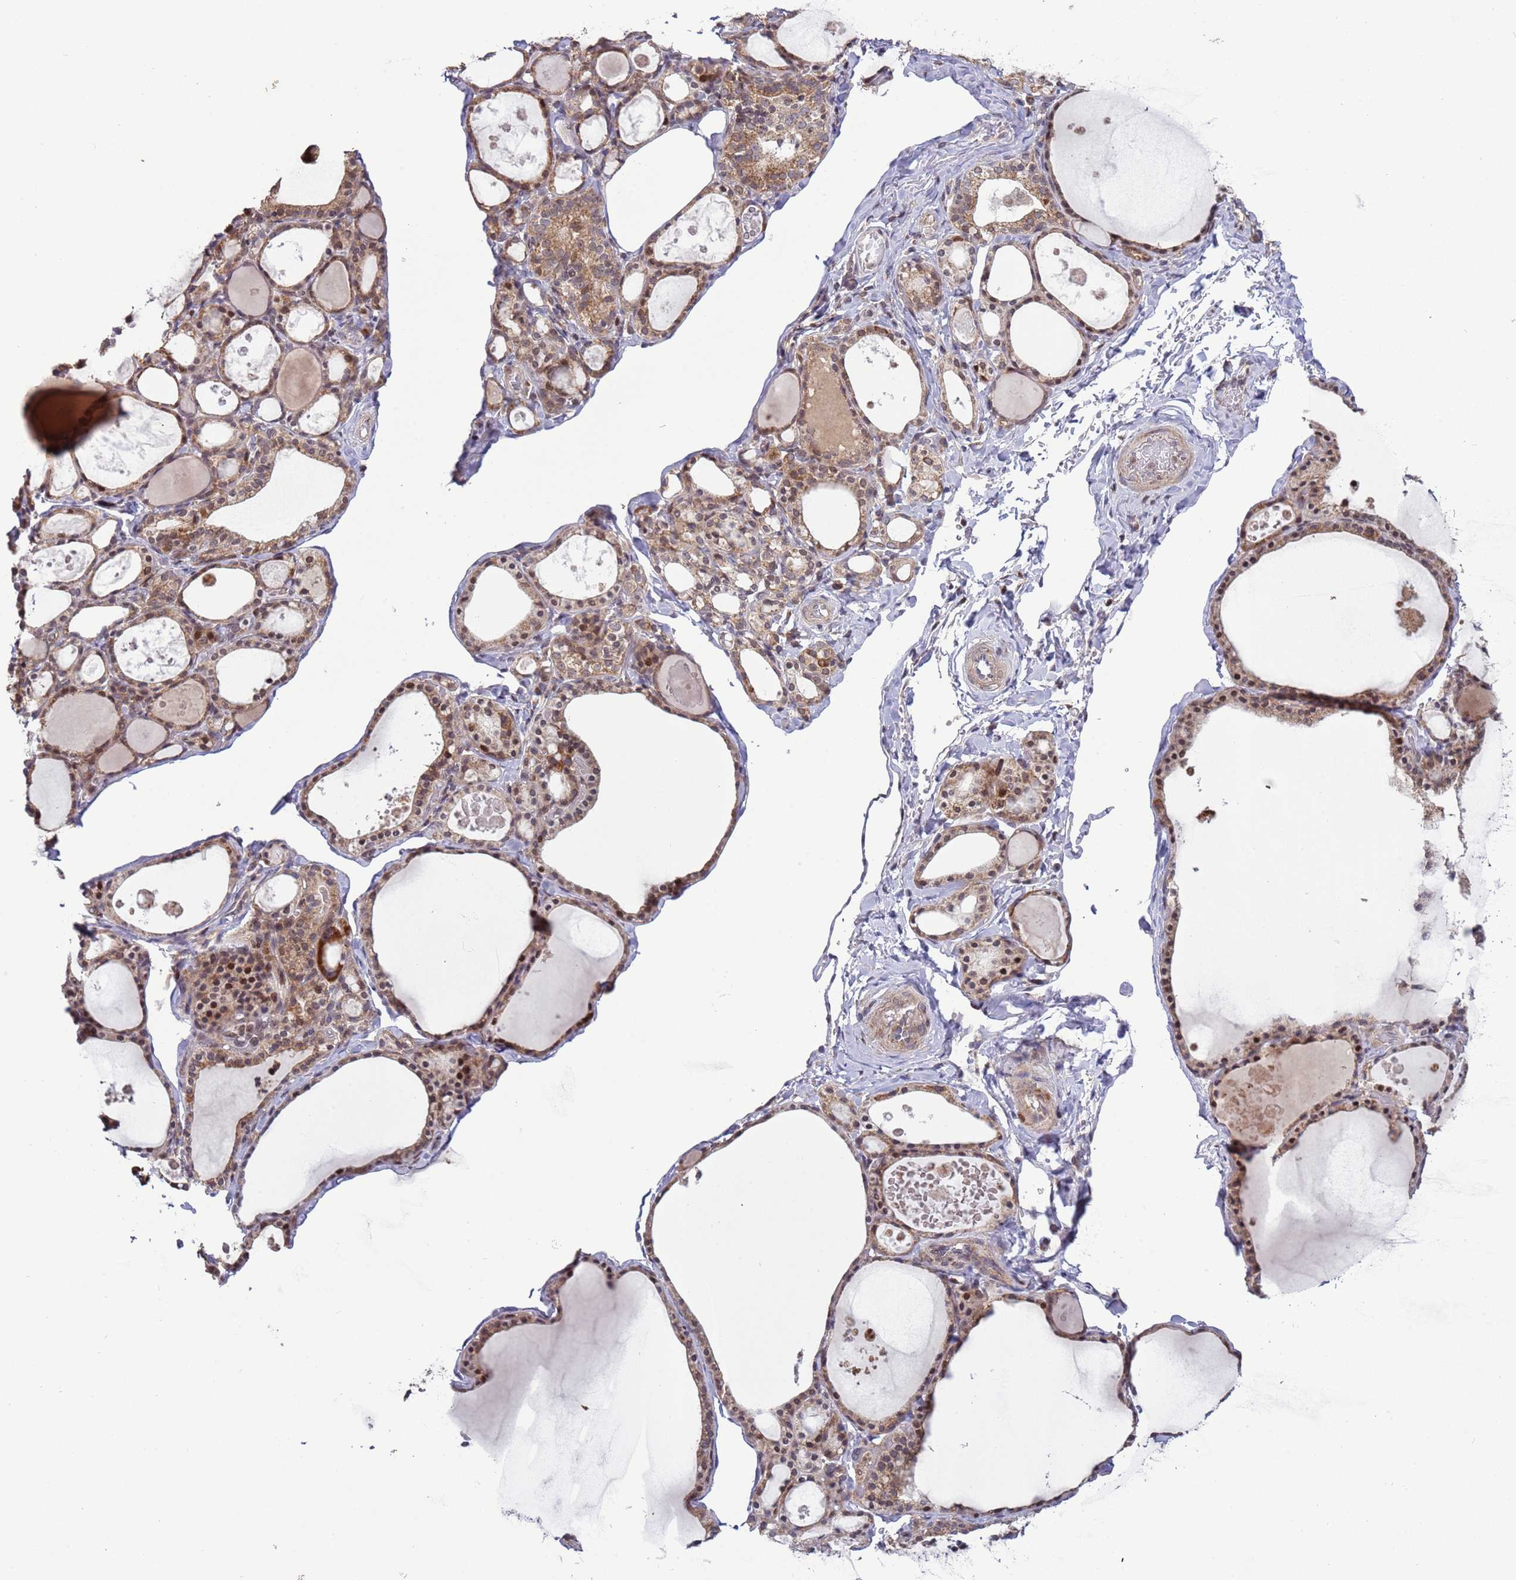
{"staining": {"intensity": "moderate", "quantity": ">75%", "location": "cytoplasmic/membranous,nuclear"}, "tissue": "thyroid gland", "cell_type": "Glandular cells", "image_type": "normal", "snomed": [{"axis": "morphology", "description": "Normal tissue, NOS"}, {"axis": "topography", "description": "Thyroid gland"}], "caption": "A high-resolution micrograph shows immunohistochemistry (IHC) staining of normal thyroid gland, which exhibits moderate cytoplasmic/membranous,nuclear expression in approximately >75% of glandular cells.", "gene": "RCOR2", "patient": {"sex": "male", "age": 56}}